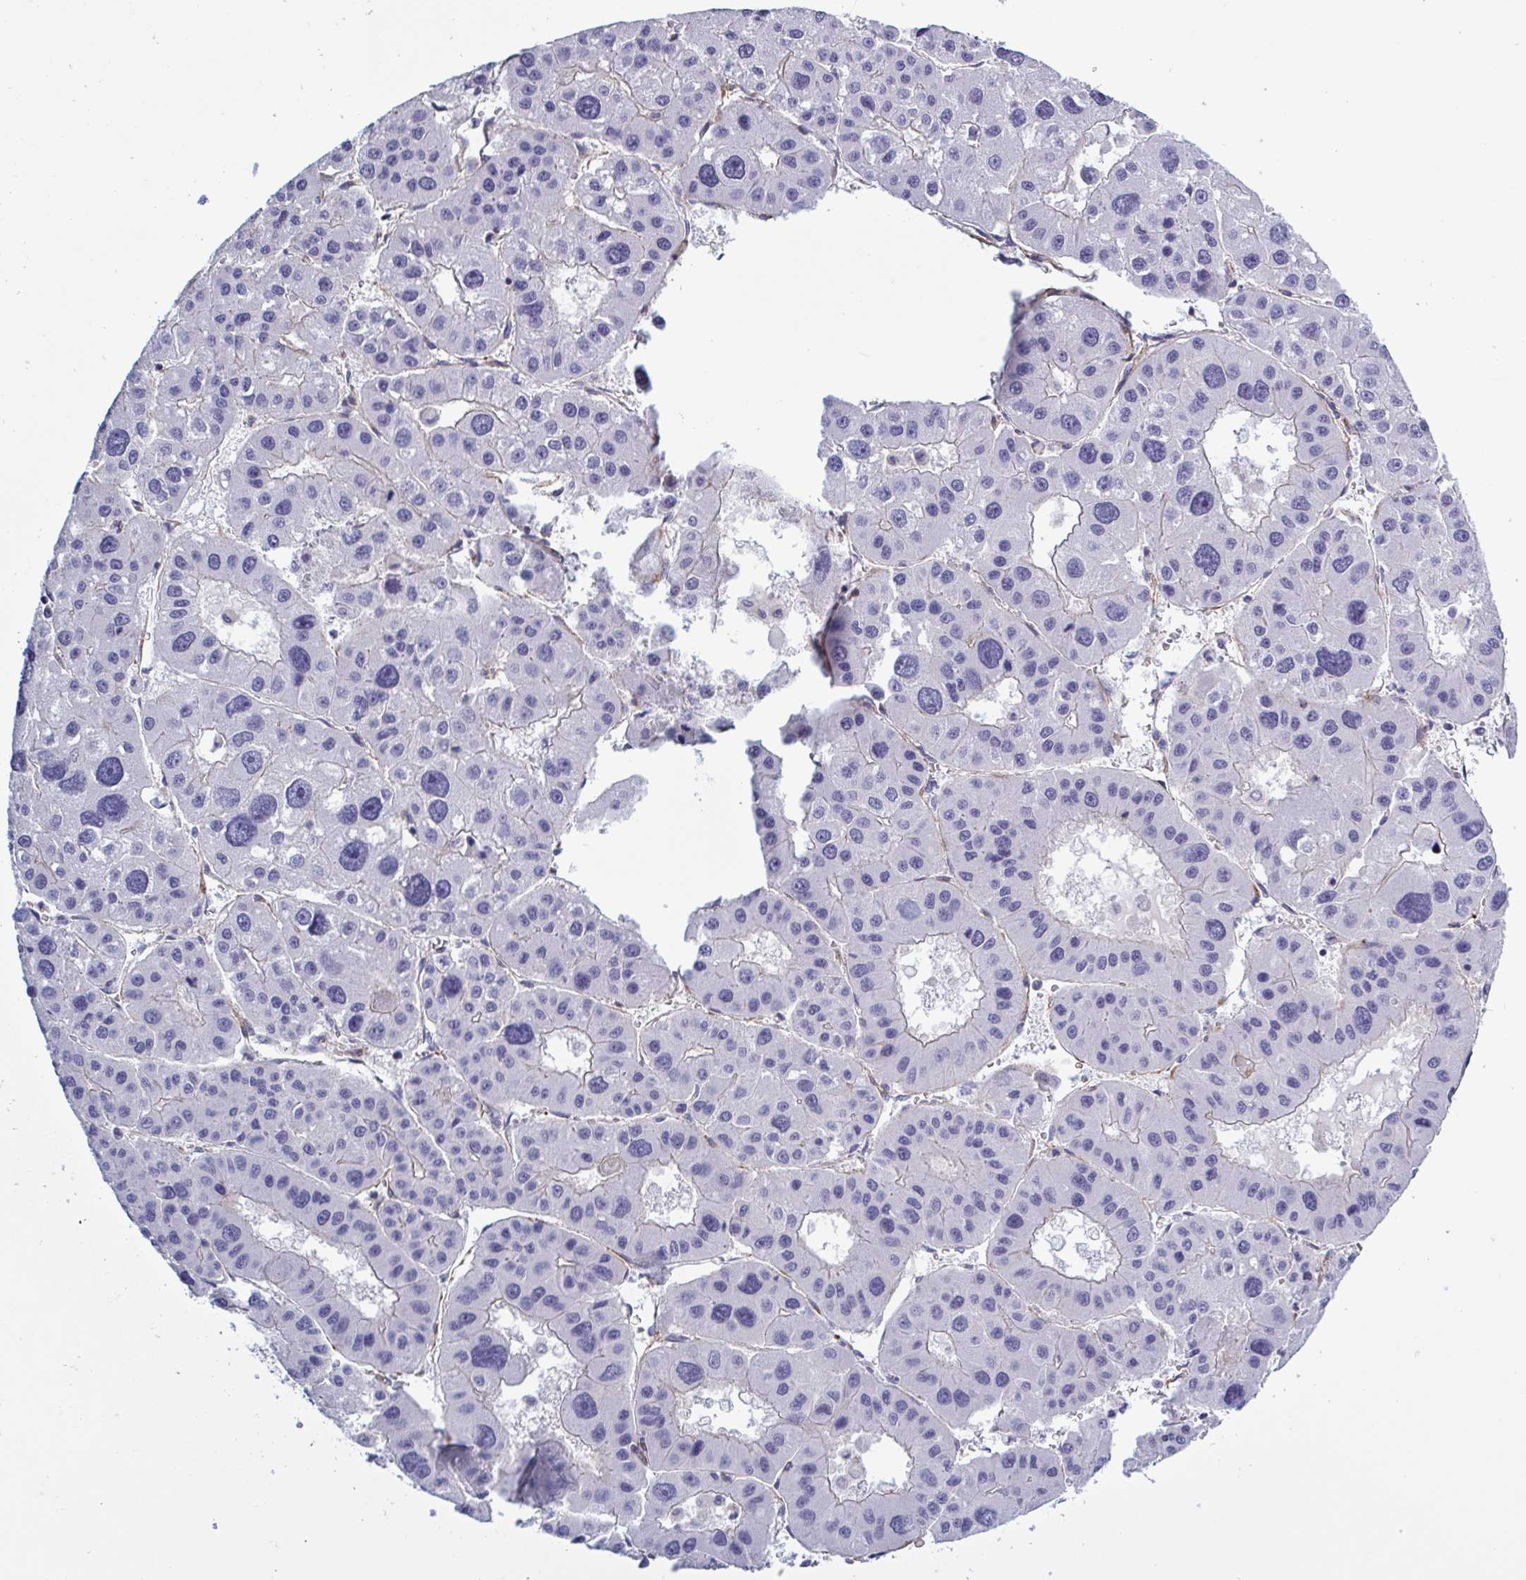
{"staining": {"intensity": "negative", "quantity": "none", "location": "none"}, "tissue": "liver cancer", "cell_type": "Tumor cells", "image_type": "cancer", "snomed": [{"axis": "morphology", "description": "Carcinoma, Hepatocellular, NOS"}, {"axis": "topography", "description": "Liver"}], "caption": "Immunohistochemistry histopathology image of human liver cancer (hepatocellular carcinoma) stained for a protein (brown), which displays no expression in tumor cells. Brightfield microscopy of immunohistochemistry stained with DAB (brown) and hematoxylin (blue), captured at high magnification.", "gene": "SHISA7", "patient": {"sex": "male", "age": 73}}